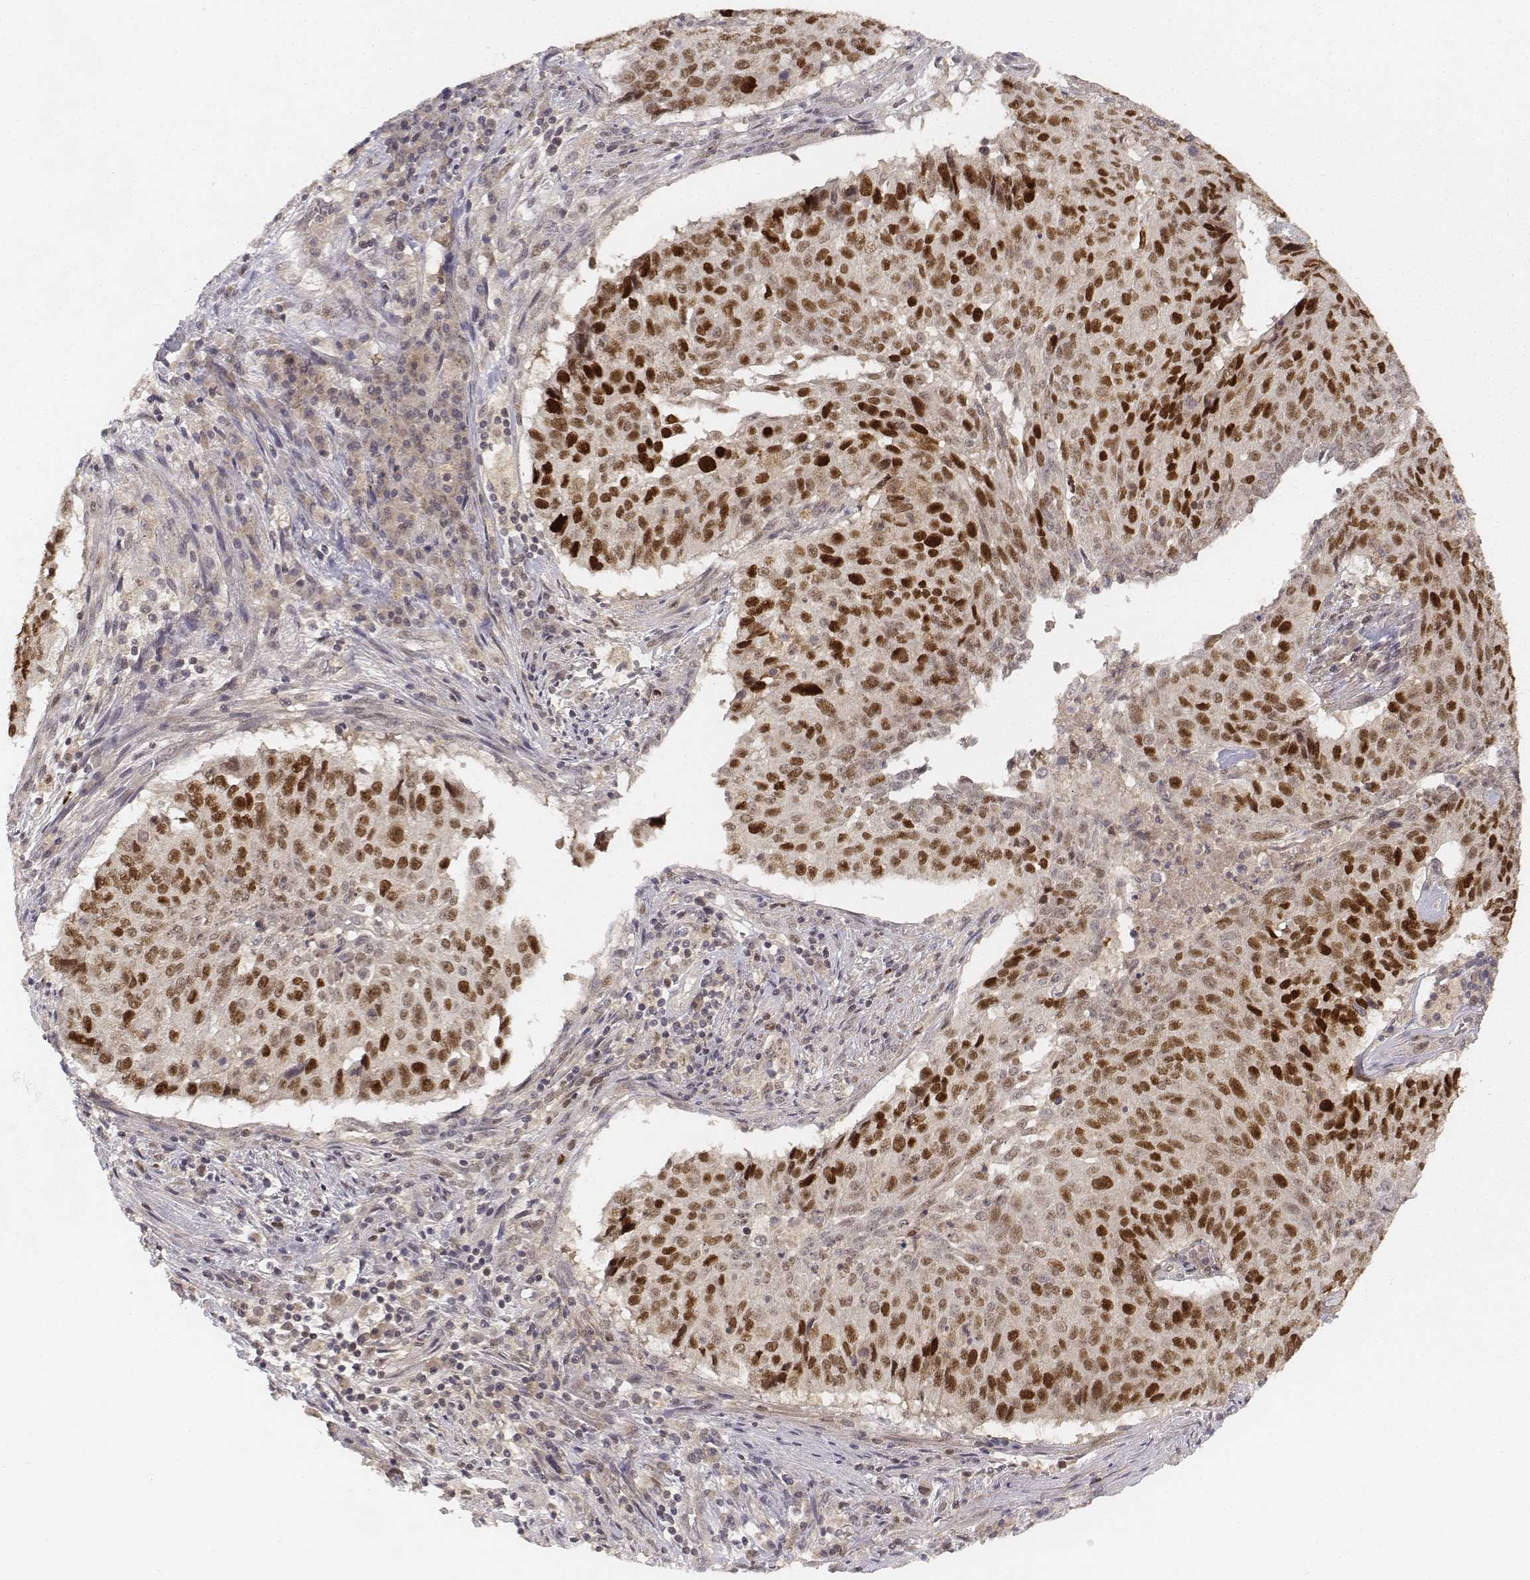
{"staining": {"intensity": "strong", "quantity": ">75%", "location": "nuclear"}, "tissue": "lung cancer", "cell_type": "Tumor cells", "image_type": "cancer", "snomed": [{"axis": "morphology", "description": "Normal tissue, NOS"}, {"axis": "morphology", "description": "Squamous cell carcinoma, NOS"}, {"axis": "topography", "description": "Bronchus"}, {"axis": "topography", "description": "Lung"}], "caption": "Protein staining by IHC shows strong nuclear staining in about >75% of tumor cells in lung squamous cell carcinoma.", "gene": "FANCD2", "patient": {"sex": "male", "age": 64}}